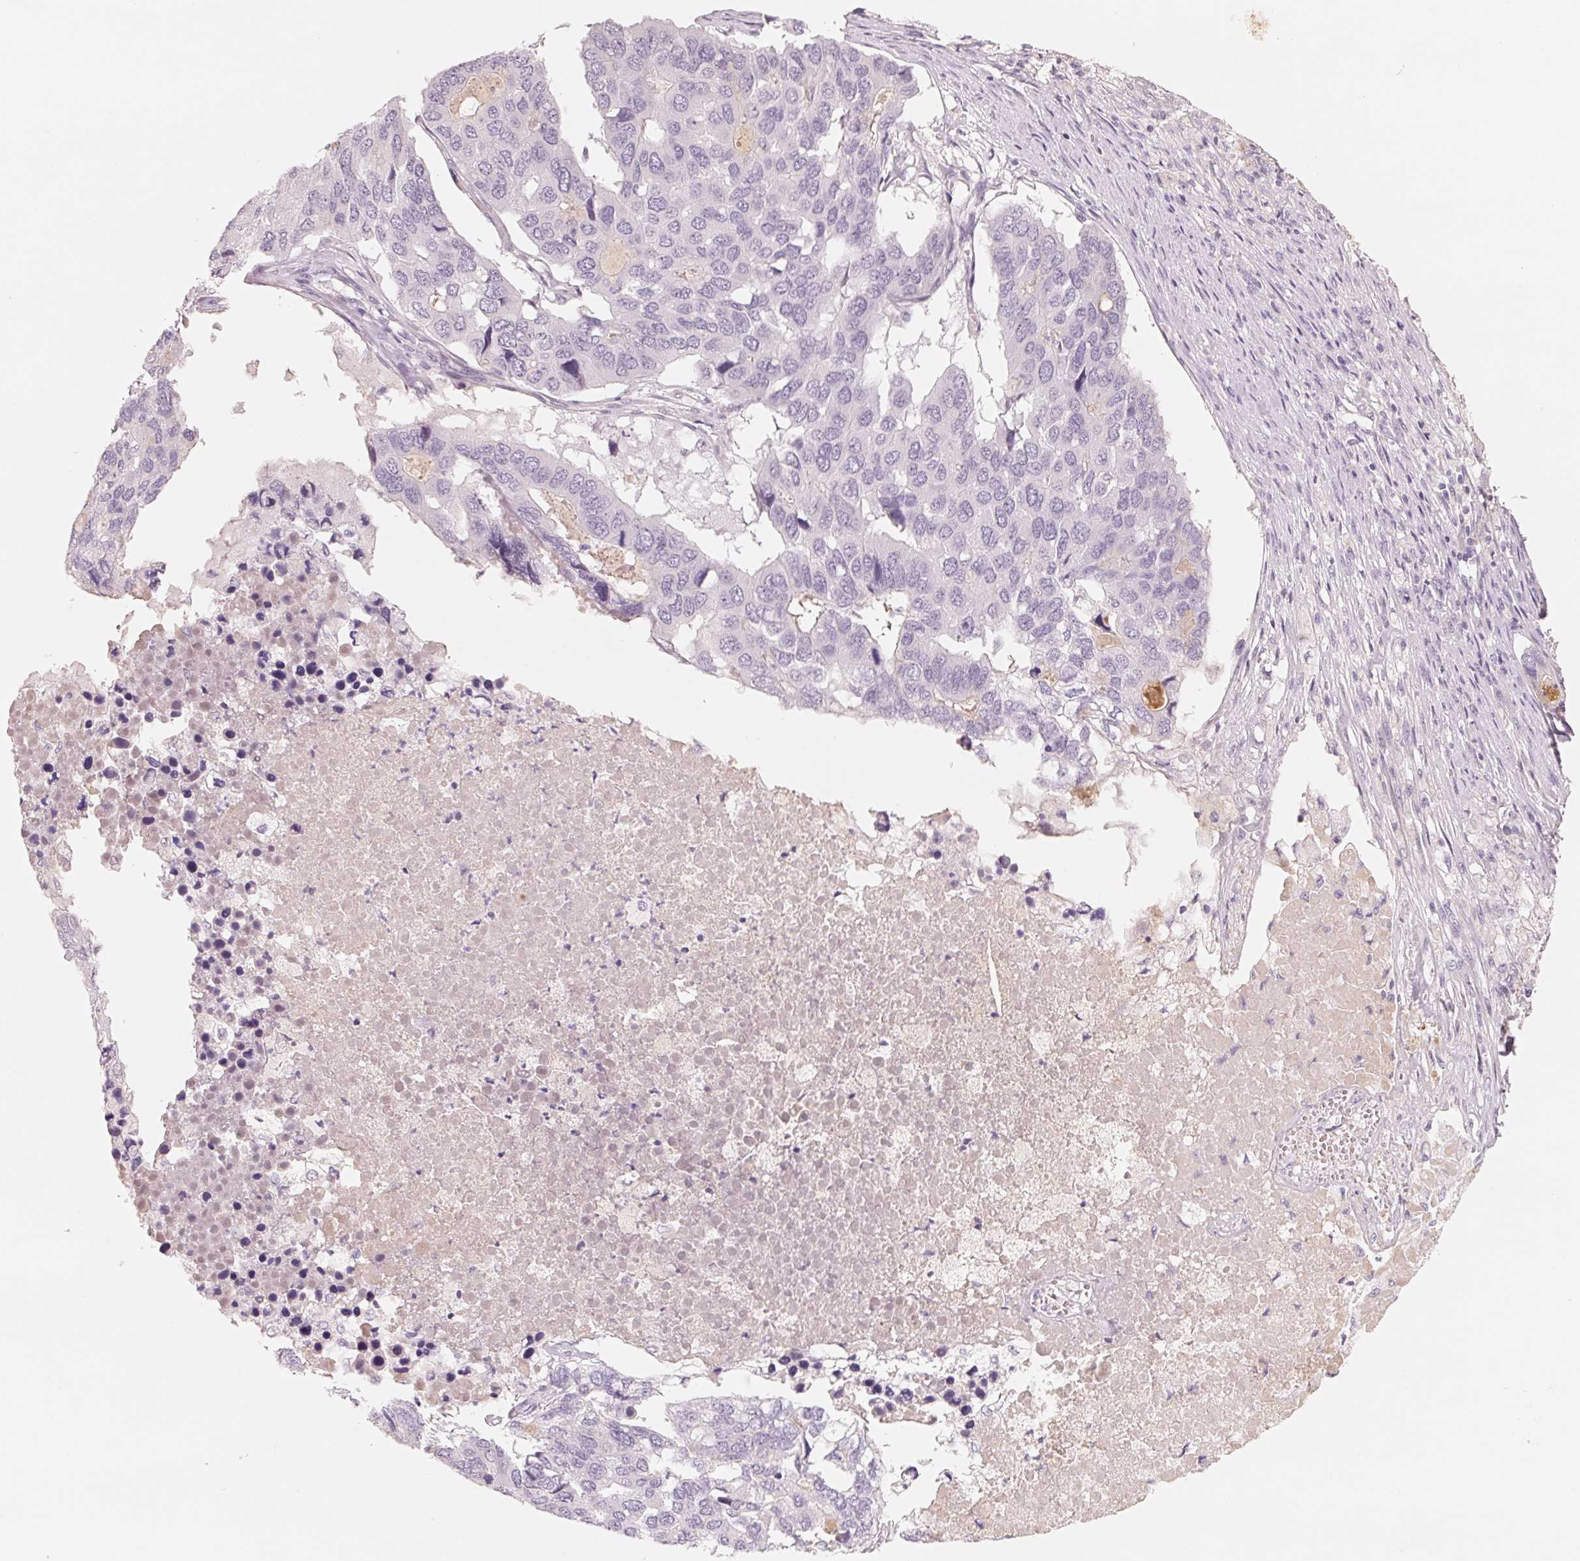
{"staining": {"intensity": "negative", "quantity": "none", "location": "none"}, "tissue": "pancreatic cancer", "cell_type": "Tumor cells", "image_type": "cancer", "snomed": [{"axis": "morphology", "description": "Adenocarcinoma, NOS"}, {"axis": "topography", "description": "Pancreas"}], "caption": "High magnification brightfield microscopy of pancreatic cancer (adenocarcinoma) stained with DAB (brown) and counterstained with hematoxylin (blue): tumor cells show no significant positivity. The staining is performed using DAB (3,3'-diaminobenzidine) brown chromogen with nuclei counter-stained in using hematoxylin.", "gene": "CFHR2", "patient": {"sex": "male", "age": 50}}